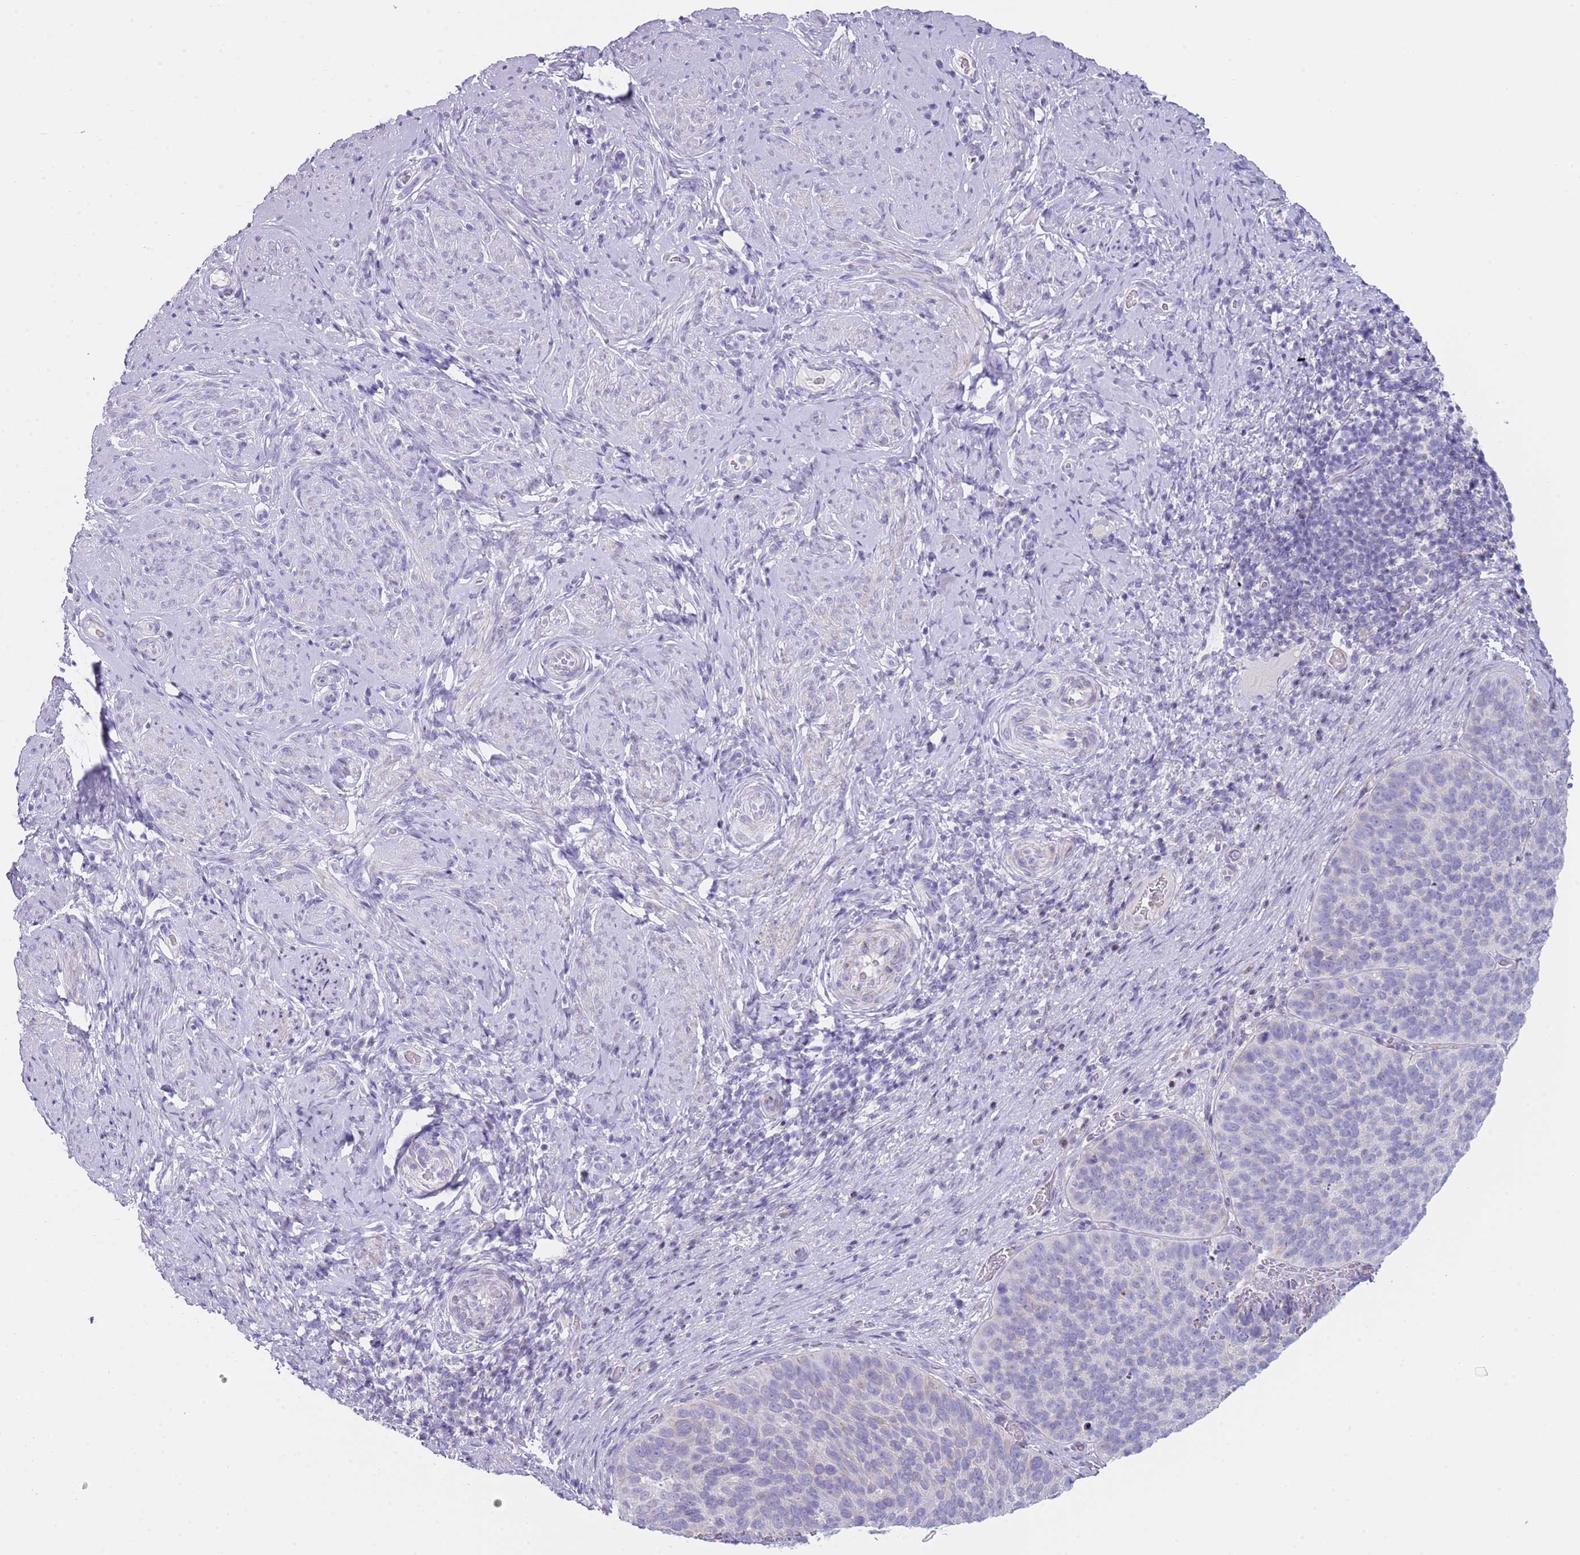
{"staining": {"intensity": "negative", "quantity": "none", "location": "none"}, "tissue": "cervical cancer", "cell_type": "Tumor cells", "image_type": "cancer", "snomed": [{"axis": "morphology", "description": "Squamous cell carcinoma, NOS"}, {"axis": "topography", "description": "Cervix"}], "caption": "An image of human cervical cancer is negative for staining in tumor cells.", "gene": "NBPF20", "patient": {"sex": "female", "age": 80}}